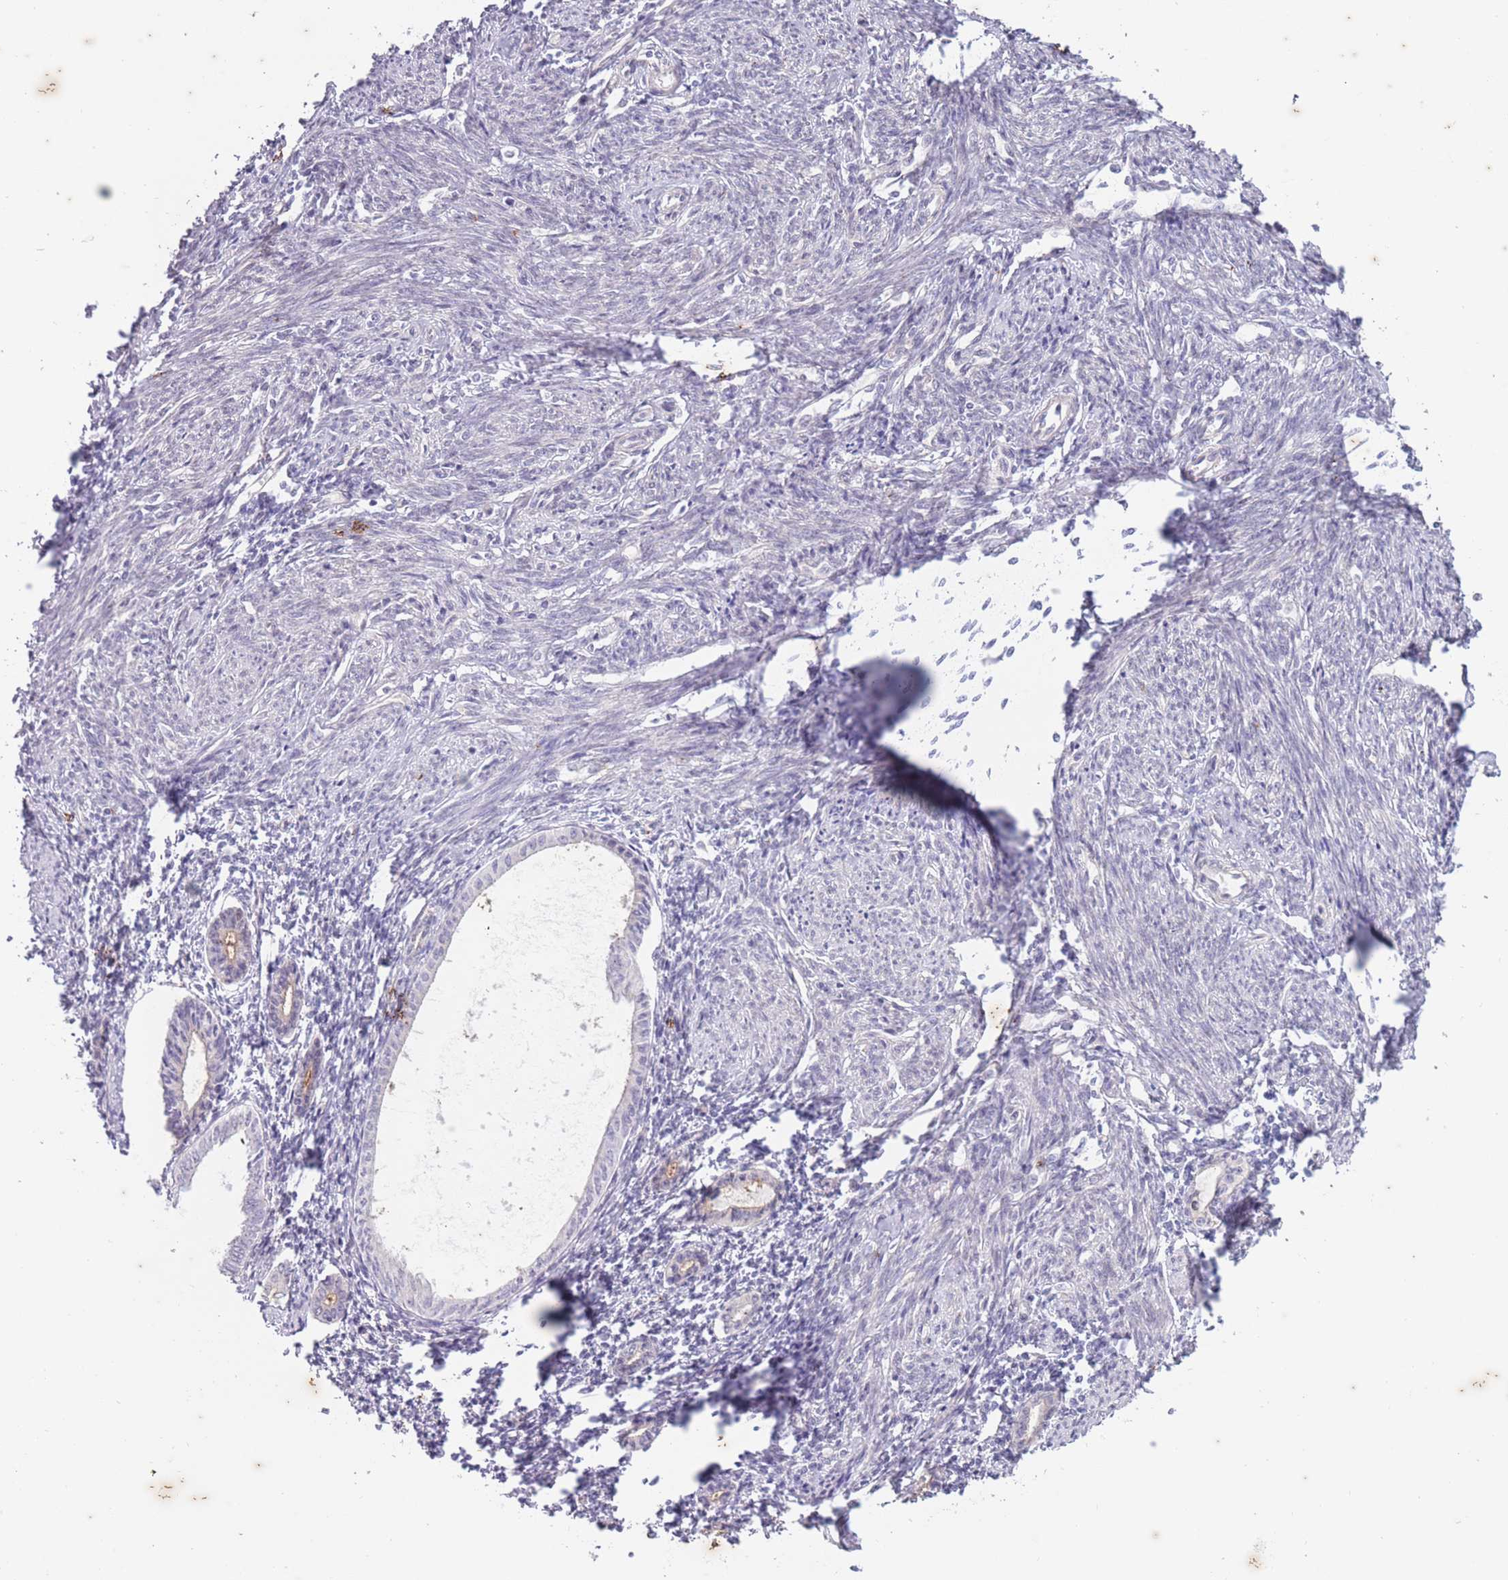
{"staining": {"intensity": "negative", "quantity": "none", "location": "none"}, "tissue": "endometrium", "cell_type": "Cells in endometrial stroma", "image_type": "normal", "snomed": [{"axis": "morphology", "description": "Normal tissue, NOS"}, {"axis": "topography", "description": "Endometrium"}], "caption": "The IHC micrograph has no significant positivity in cells in endometrial stroma of endometrium. Brightfield microscopy of IHC stained with DAB (brown) and hematoxylin (blue), captured at high magnification.", "gene": "ARPIN", "patient": {"sex": "female", "age": 63}}